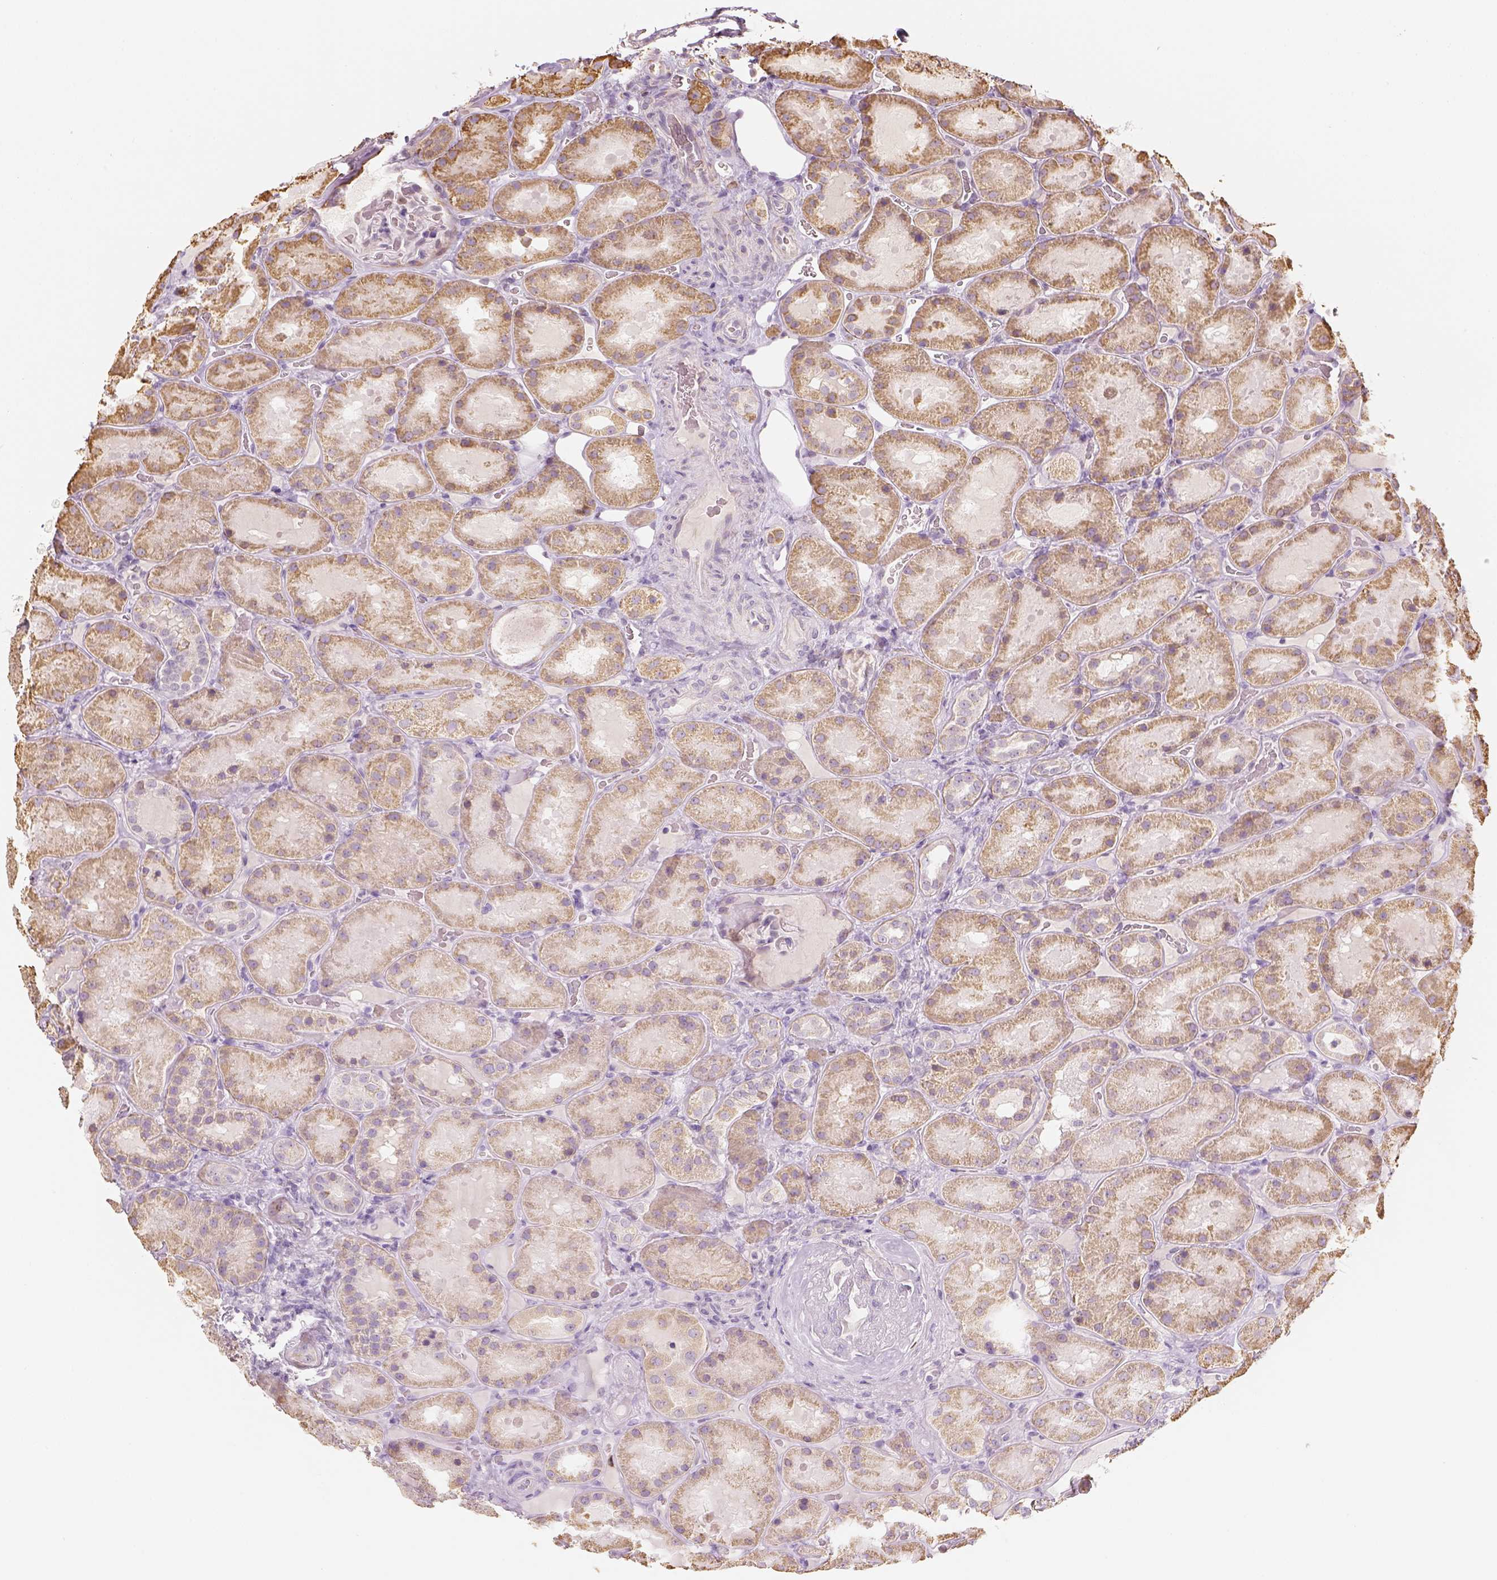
{"staining": {"intensity": "negative", "quantity": "none", "location": "none"}, "tissue": "kidney", "cell_type": "Cells in glomeruli", "image_type": "normal", "snomed": [{"axis": "morphology", "description": "Normal tissue, NOS"}, {"axis": "topography", "description": "Kidney"}], "caption": "Immunohistochemical staining of unremarkable human kidney reveals no significant positivity in cells in glomeruli.", "gene": "LCA5", "patient": {"sex": "male", "age": 73}}